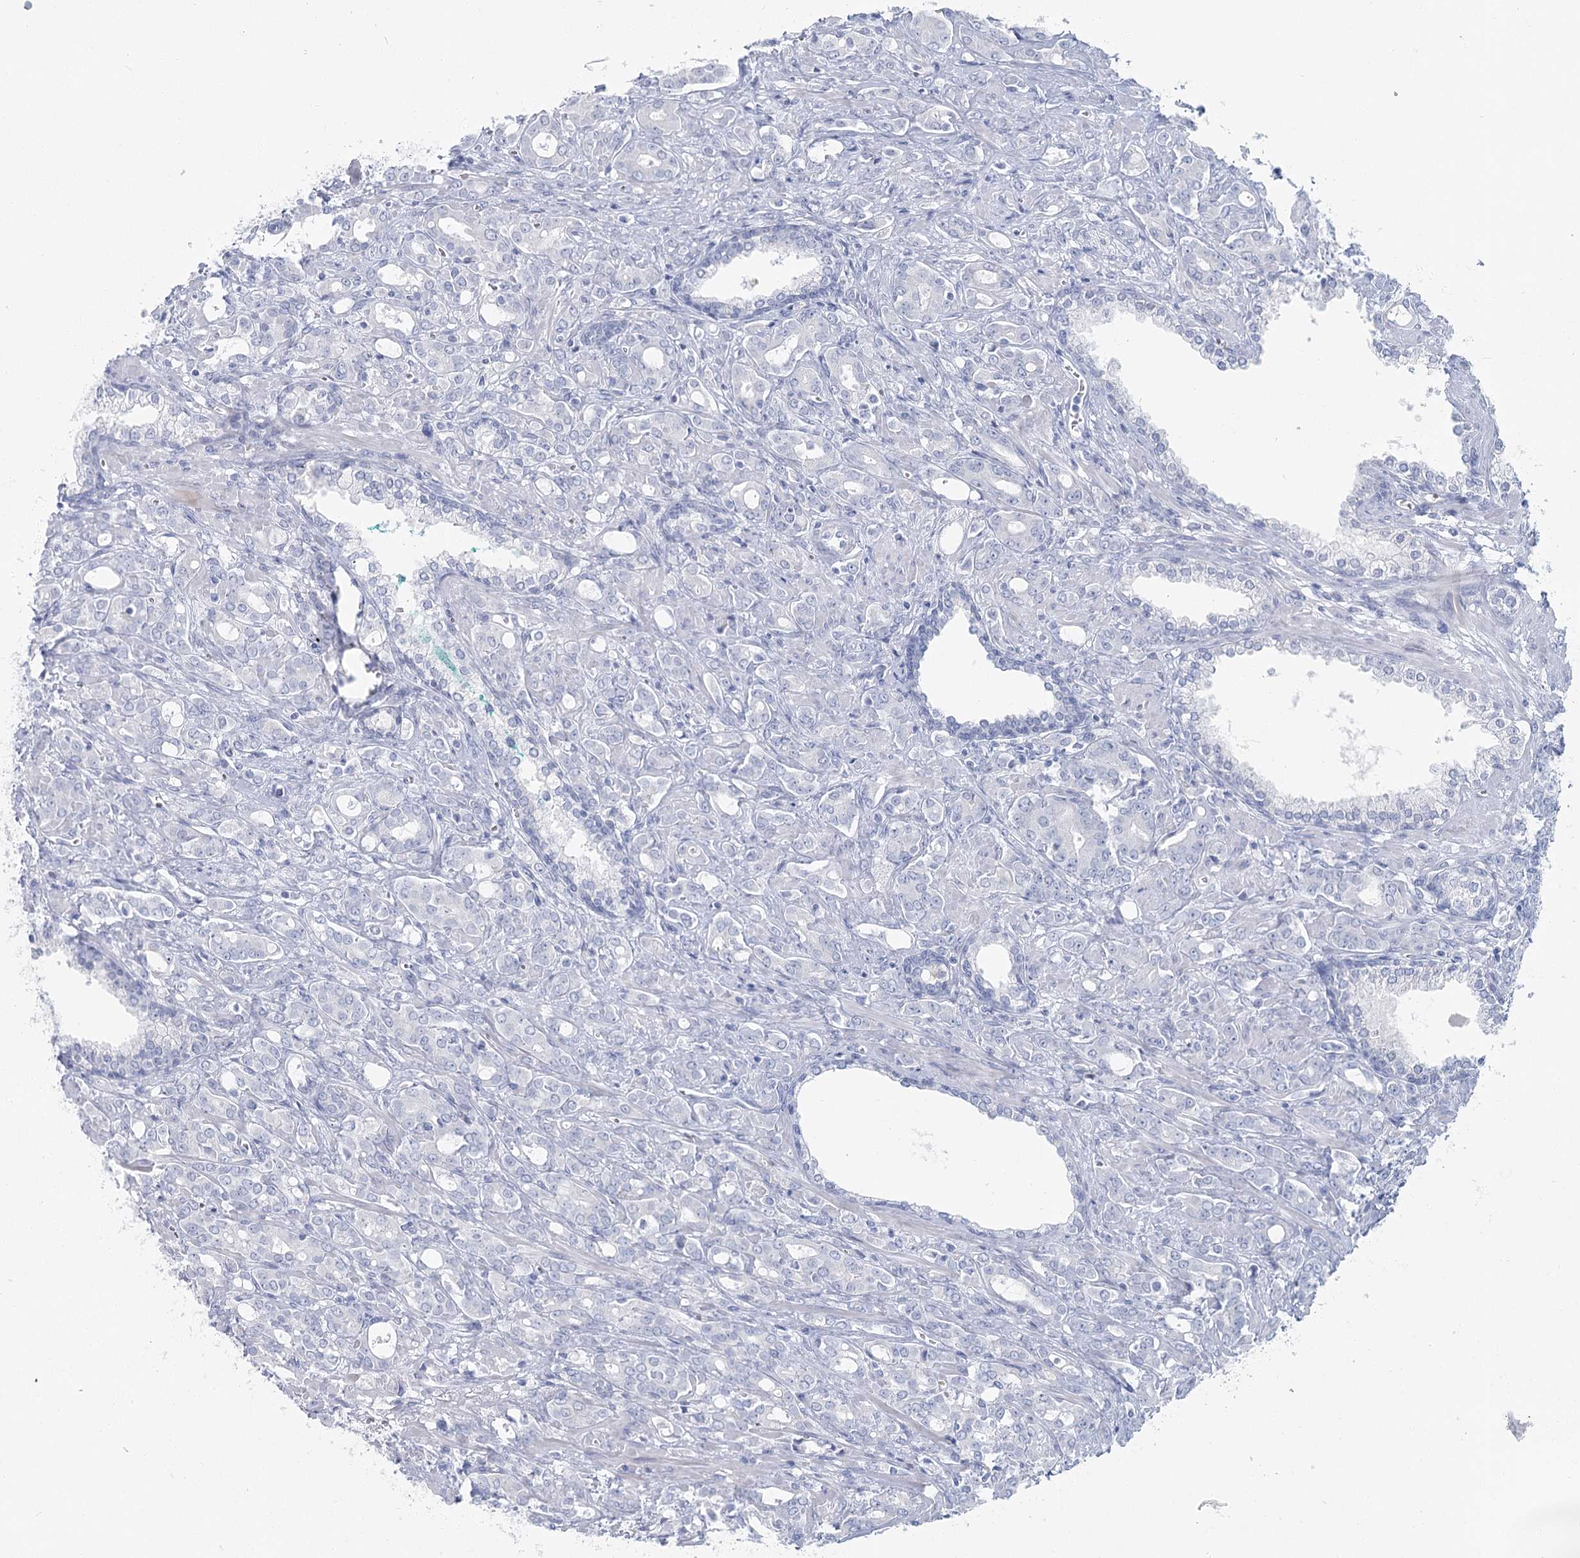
{"staining": {"intensity": "negative", "quantity": "none", "location": "none"}, "tissue": "prostate cancer", "cell_type": "Tumor cells", "image_type": "cancer", "snomed": [{"axis": "morphology", "description": "Adenocarcinoma, High grade"}, {"axis": "topography", "description": "Prostate"}], "caption": "Prostate cancer (high-grade adenocarcinoma) stained for a protein using immunohistochemistry (IHC) exhibits no positivity tumor cells.", "gene": "IFIT5", "patient": {"sex": "male", "age": 72}}